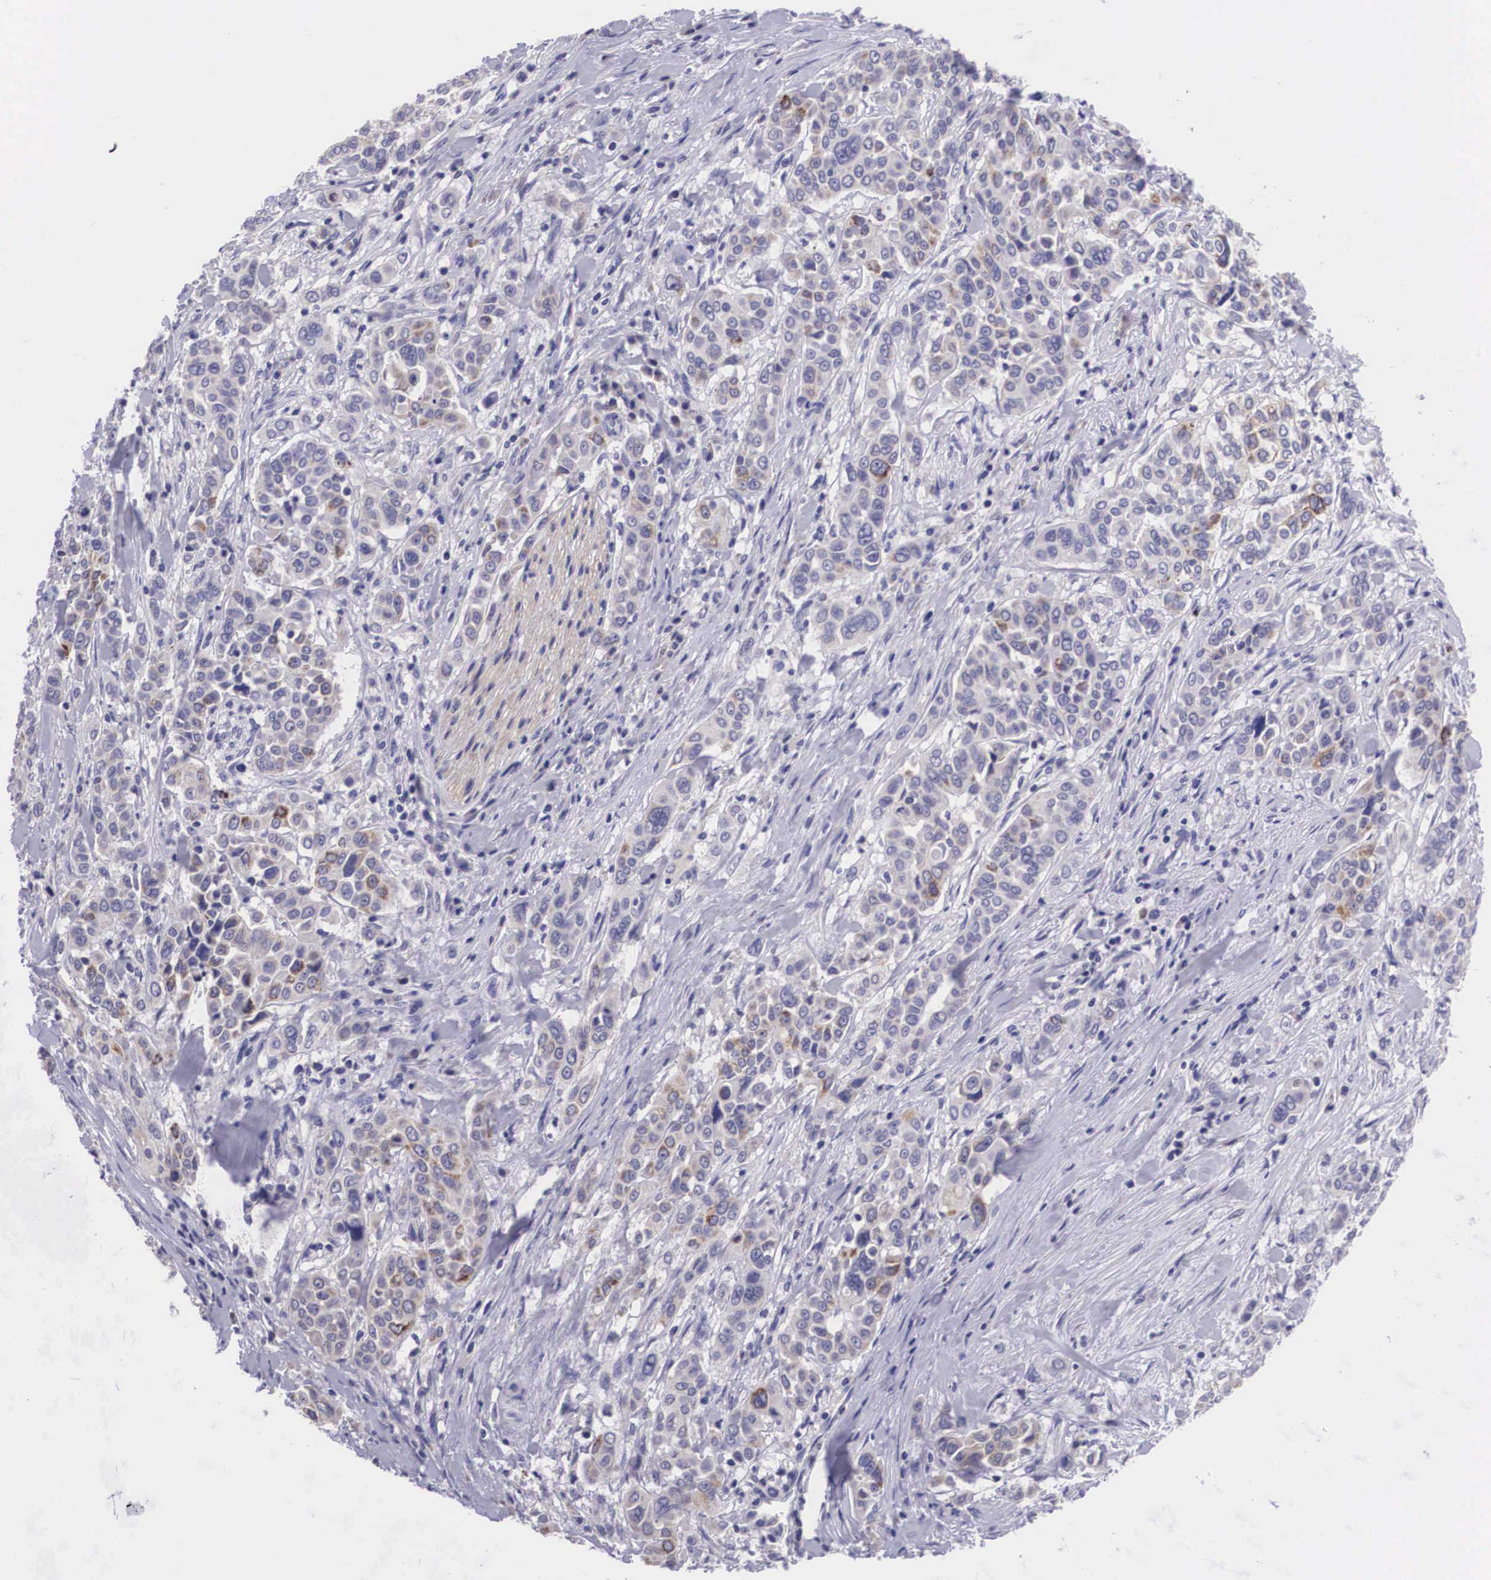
{"staining": {"intensity": "moderate", "quantity": "<25%", "location": "cytoplasmic/membranous"}, "tissue": "pancreatic cancer", "cell_type": "Tumor cells", "image_type": "cancer", "snomed": [{"axis": "morphology", "description": "Adenocarcinoma, NOS"}, {"axis": "topography", "description": "Pancreas"}], "caption": "The histopathology image displays immunohistochemical staining of adenocarcinoma (pancreatic). There is moderate cytoplasmic/membranous staining is identified in about <25% of tumor cells. (Stains: DAB in brown, nuclei in blue, Microscopy: brightfield microscopy at high magnification).", "gene": "ARG2", "patient": {"sex": "female", "age": 52}}